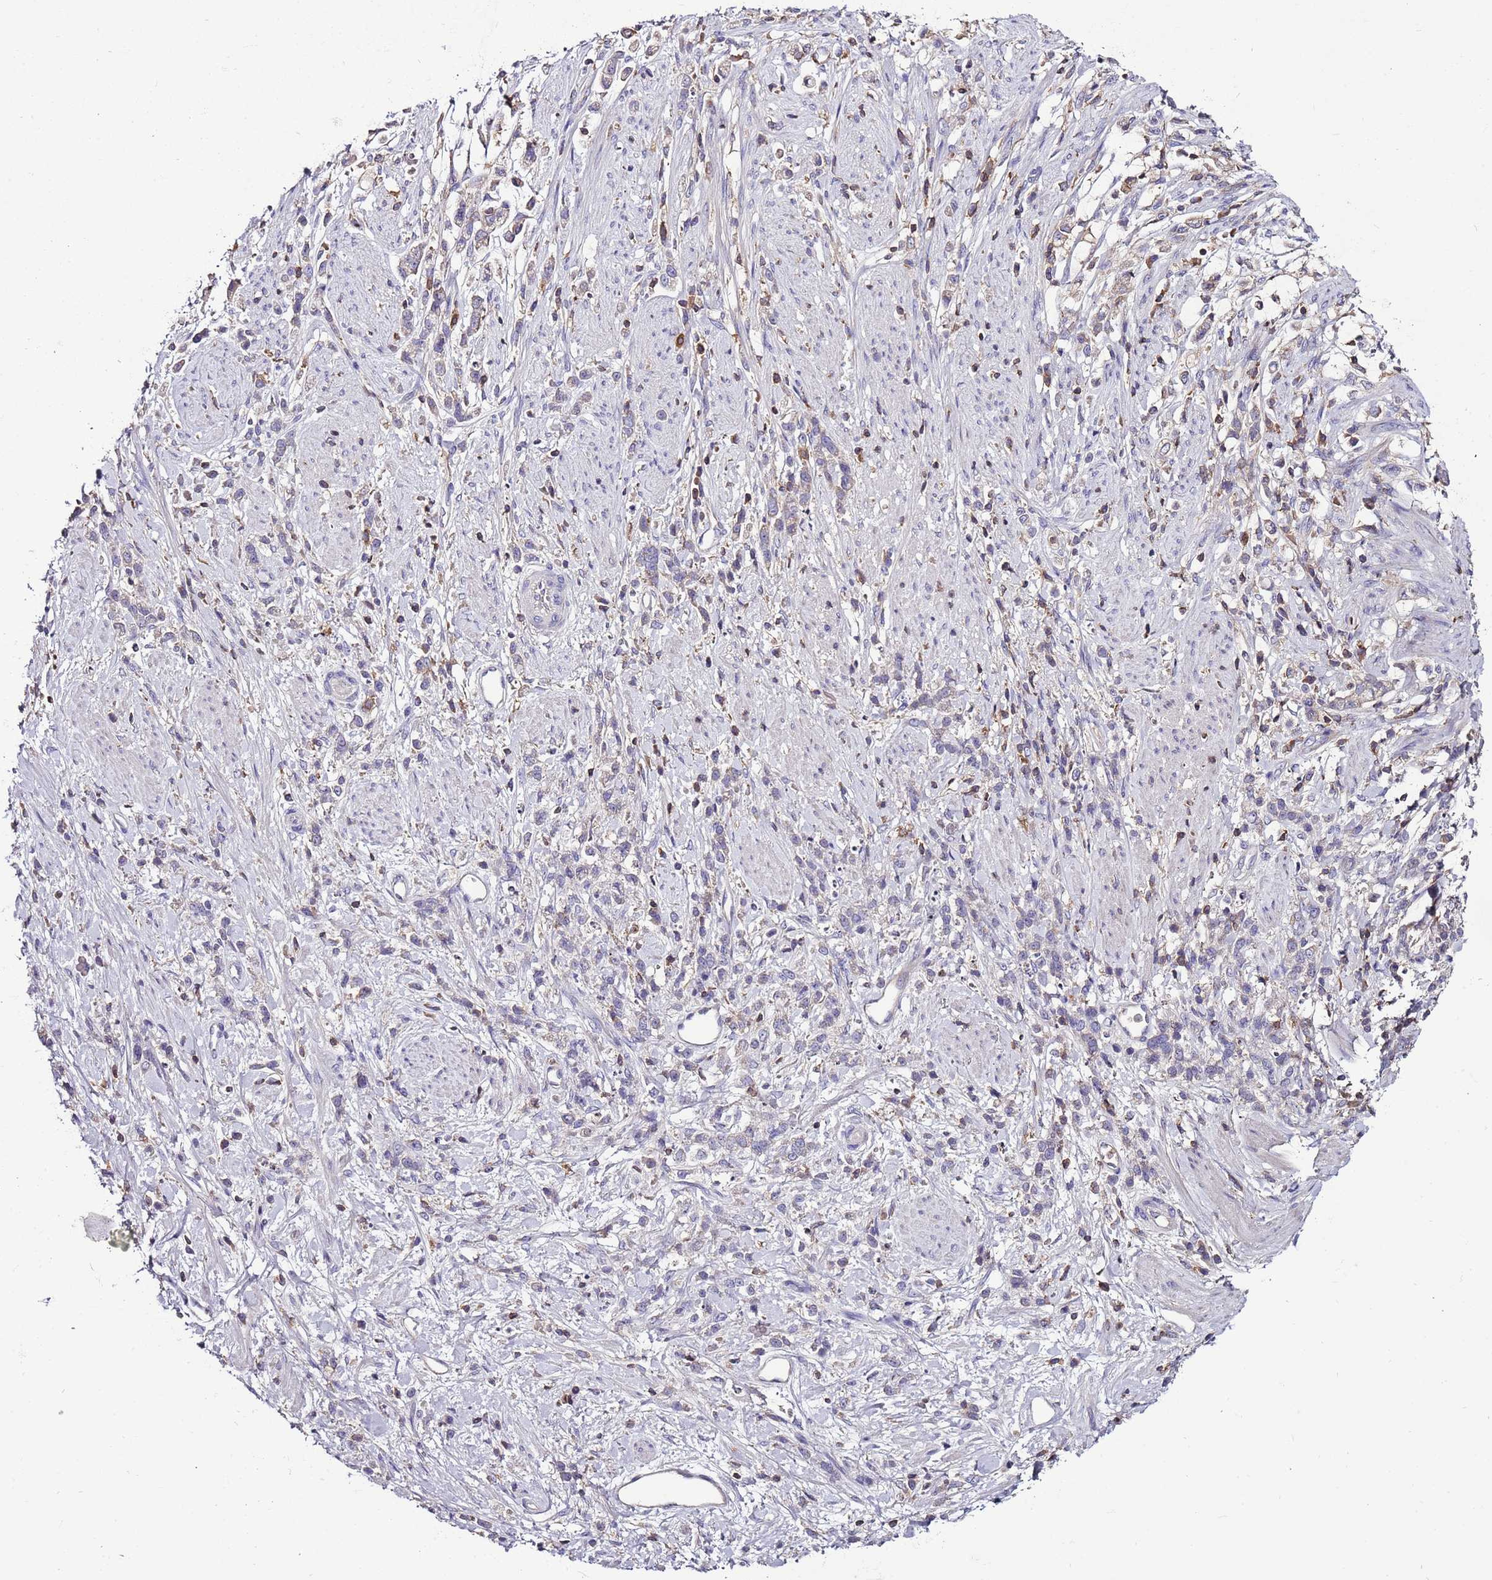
{"staining": {"intensity": "weak", "quantity": "<25%", "location": "cytoplasmic/membranous"}, "tissue": "stomach cancer", "cell_type": "Tumor cells", "image_type": "cancer", "snomed": [{"axis": "morphology", "description": "Adenocarcinoma, NOS"}, {"axis": "topography", "description": "Stomach"}], "caption": "Immunohistochemistry of stomach cancer (adenocarcinoma) reveals no expression in tumor cells. (DAB immunohistochemistry, high magnification).", "gene": "IGIP", "patient": {"sex": "female", "age": 60}}